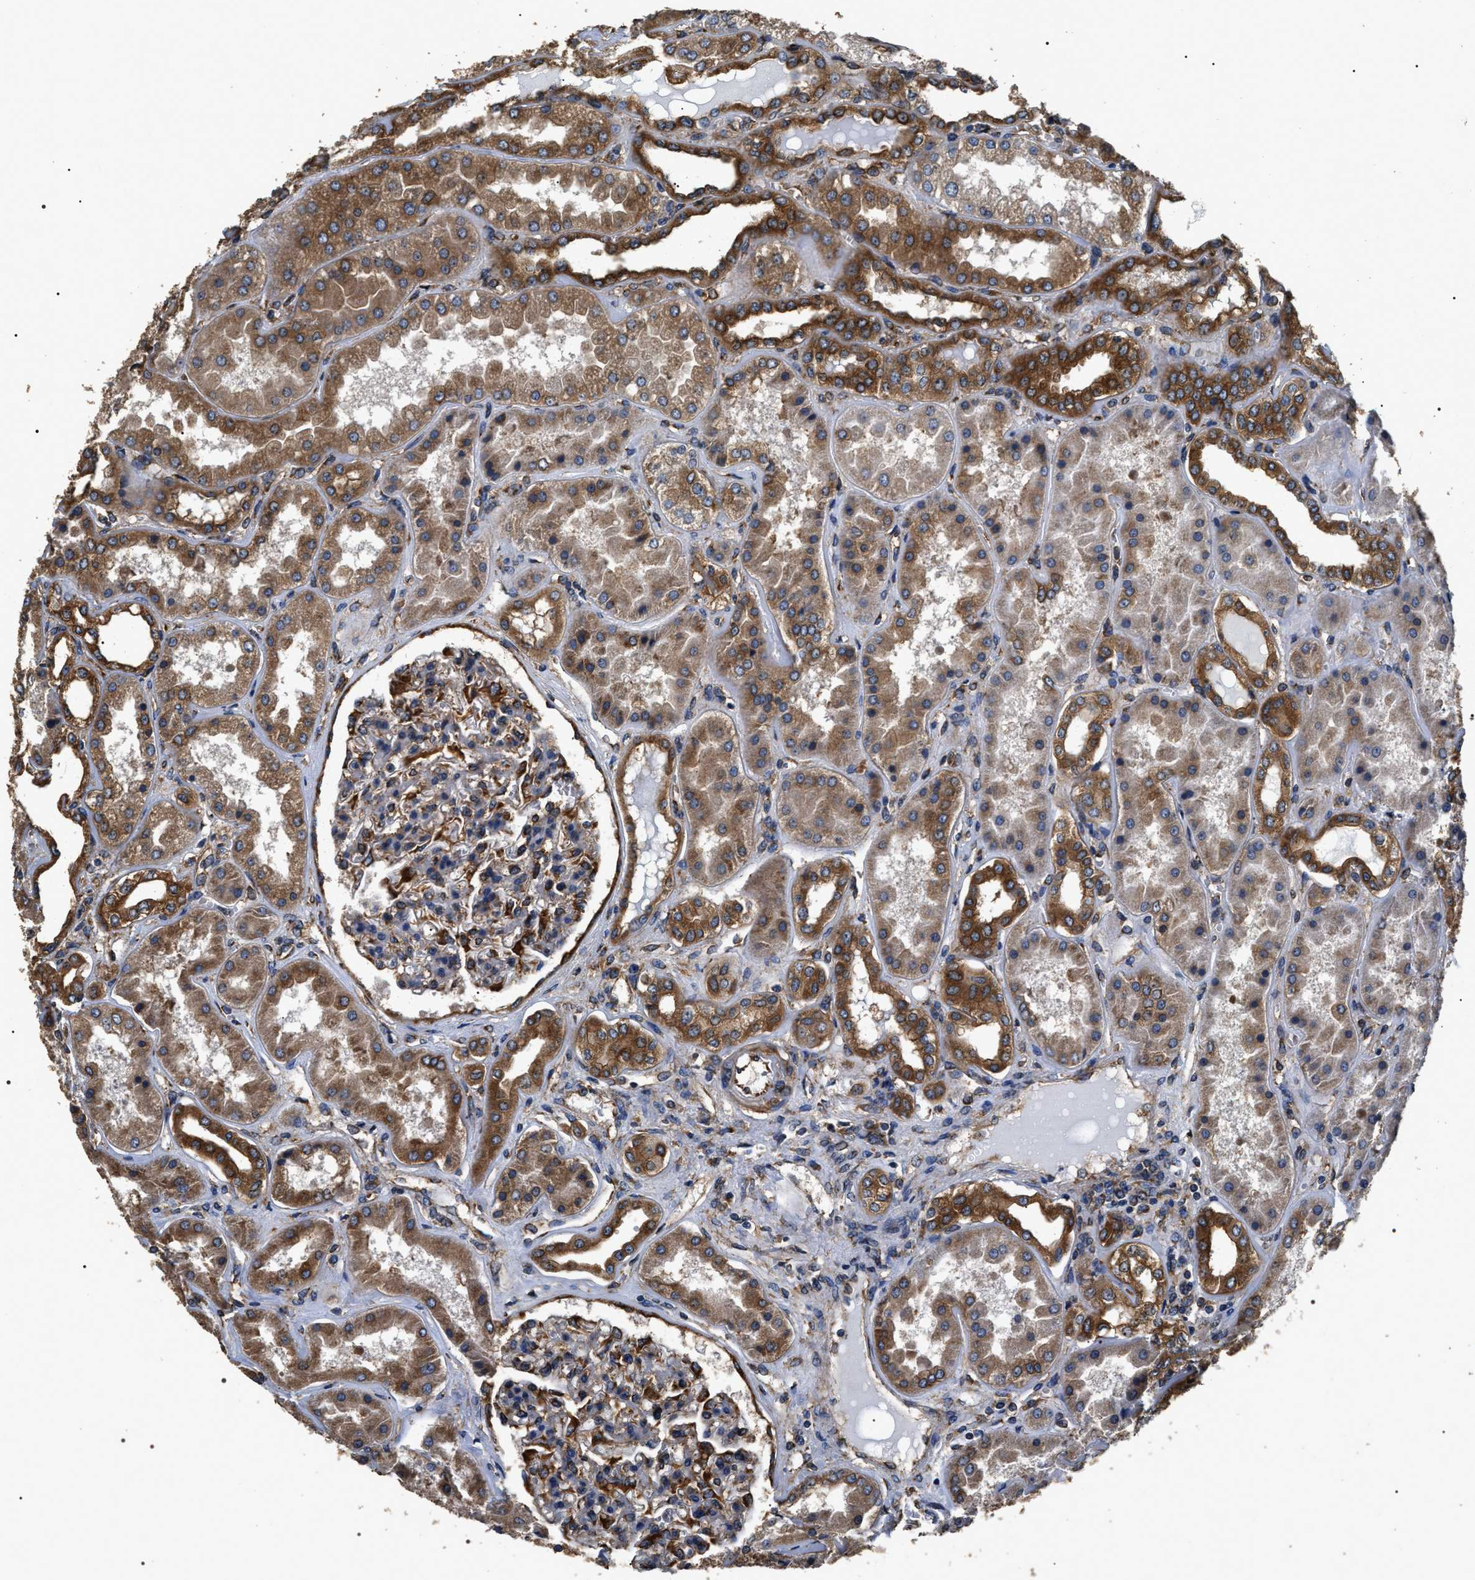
{"staining": {"intensity": "strong", "quantity": "25%-75%", "location": "cytoplasmic/membranous"}, "tissue": "kidney", "cell_type": "Cells in glomeruli", "image_type": "normal", "snomed": [{"axis": "morphology", "description": "Normal tissue, NOS"}, {"axis": "topography", "description": "Kidney"}], "caption": "DAB immunohistochemical staining of normal kidney reveals strong cytoplasmic/membranous protein positivity in approximately 25%-75% of cells in glomeruli. The staining is performed using DAB (3,3'-diaminobenzidine) brown chromogen to label protein expression. The nuclei are counter-stained blue using hematoxylin.", "gene": "KTN1", "patient": {"sex": "female", "age": 56}}